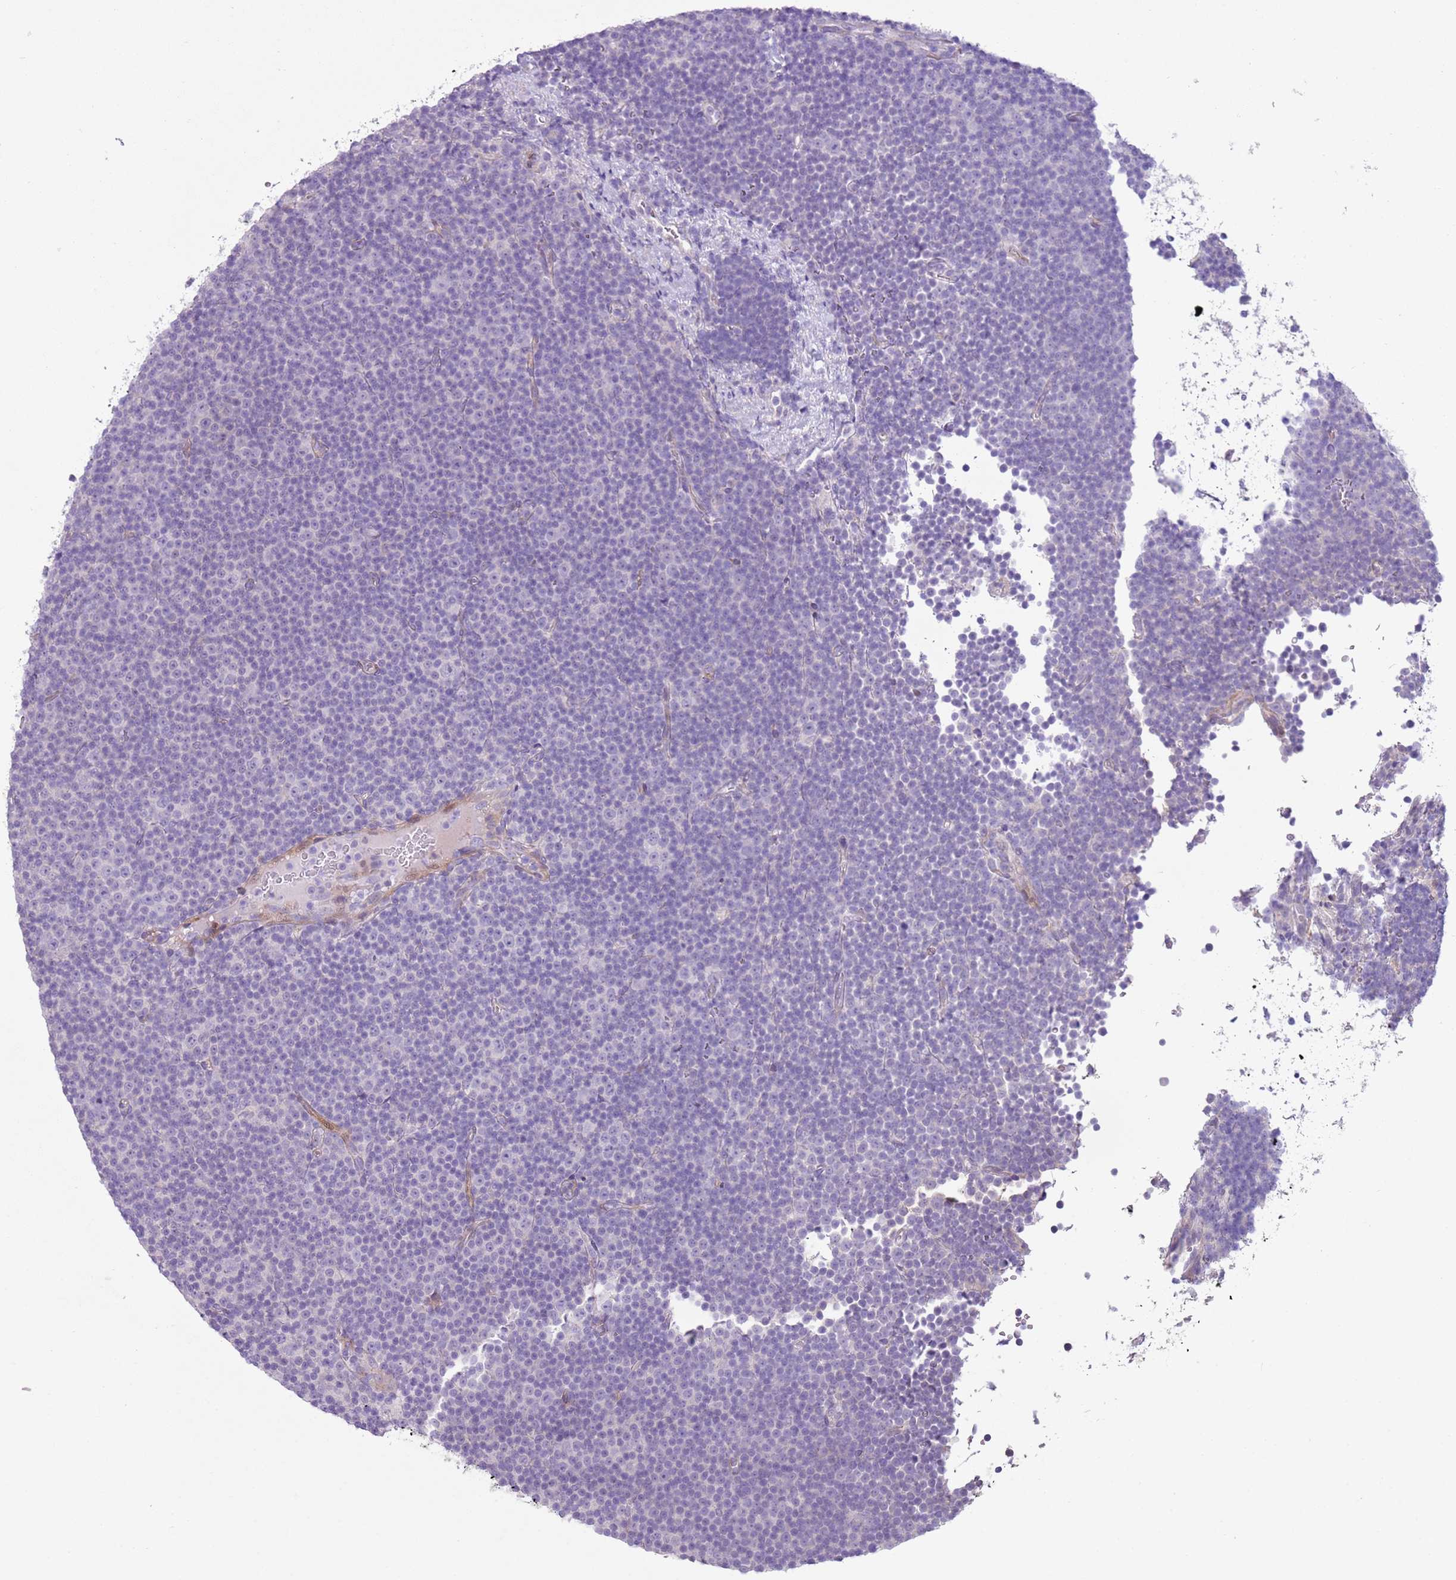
{"staining": {"intensity": "negative", "quantity": "none", "location": "none"}, "tissue": "lymphoma", "cell_type": "Tumor cells", "image_type": "cancer", "snomed": [{"axis": "morphology", "description": "Malignant lymphoma, non-Hodgkin's type, Low grade"}, {"axis": "topography", "description": "Lymph node"}], "caption": "High power microscopy photomicrograph of an immunohistochemistry (IHC) histopathology image of malignant lymphoma, non-Hodgkin's type (low-grade), revealing no significant expression in tumor cells. Brightfield microscopy of IHC stained with DAB (3,3'-diaminobenzidine) (brown) and hematoxylin (blue), captured at high magnification.", "gene": "ZNF239", "patient": {"sex": "female", "age": 67}}